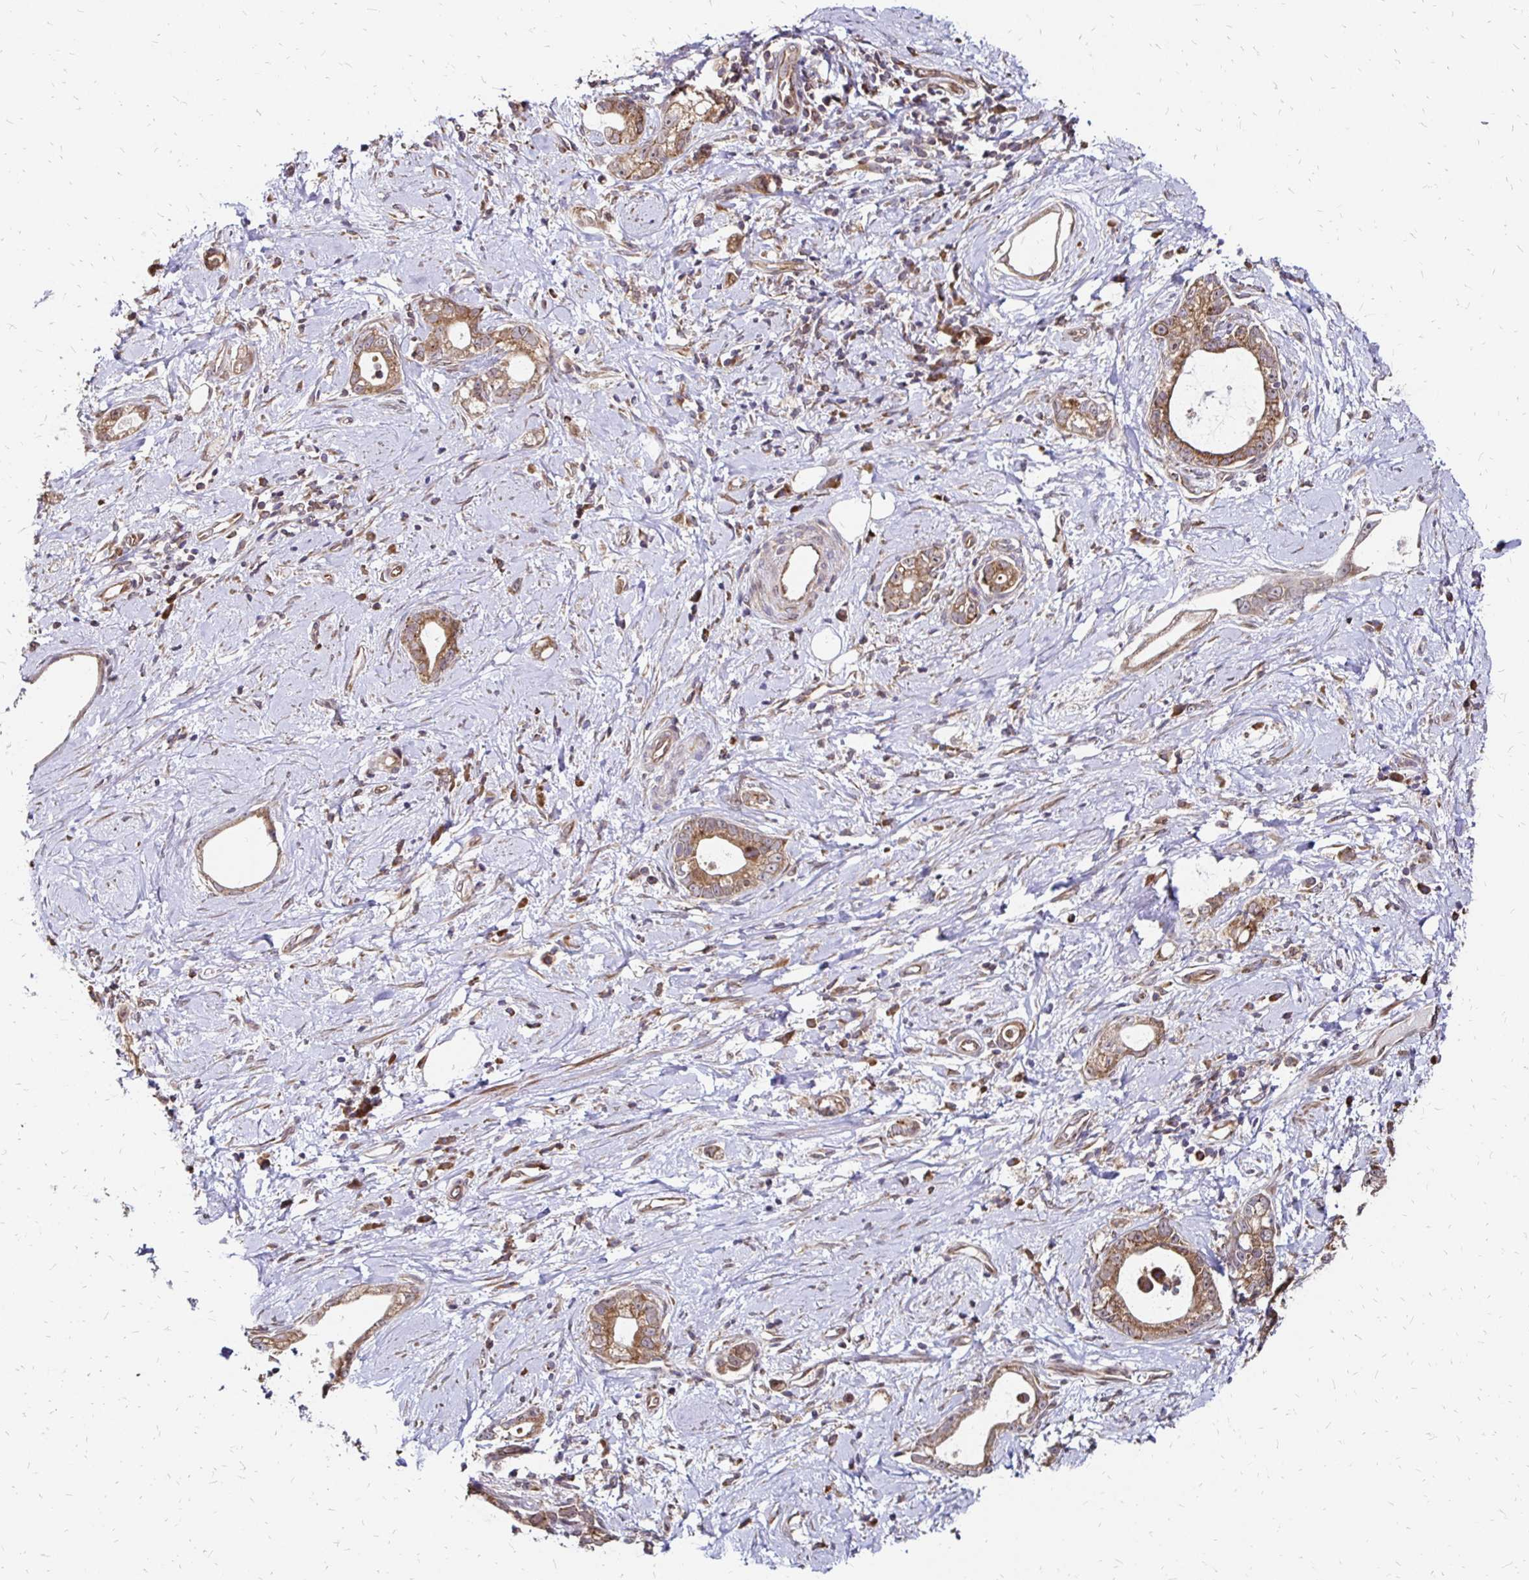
{"staining": {"intensity": "moderate", "quantity": ">75%", "location": "cytoplasmic/membranous"}, "tissue": "stomach cancer", "cell_type": "Tumor cells", "image_type": "cancer", "snomed": [{"axis": "morphology", "description": "Adenocarcinoma, NOS"}, {"axis": "topography", "description": "Stomach"}], "caption": "Immunohistochemistry (IHC) staining of stomach cancer (adenocarcinoma), which displays medium levels of moderate cytoplasmic/membranous staining in about >75% of tumor cells indicating moderate cytoplasmic/membranous protein staining. The staining was performed using DAB (3,3'-diaminobenzidine) (brown) for protein detection and nuclei were counterstained in hematoxylin (blue).", "gene": "ZW10", "patient": {"sex": "male", "age": 55}}